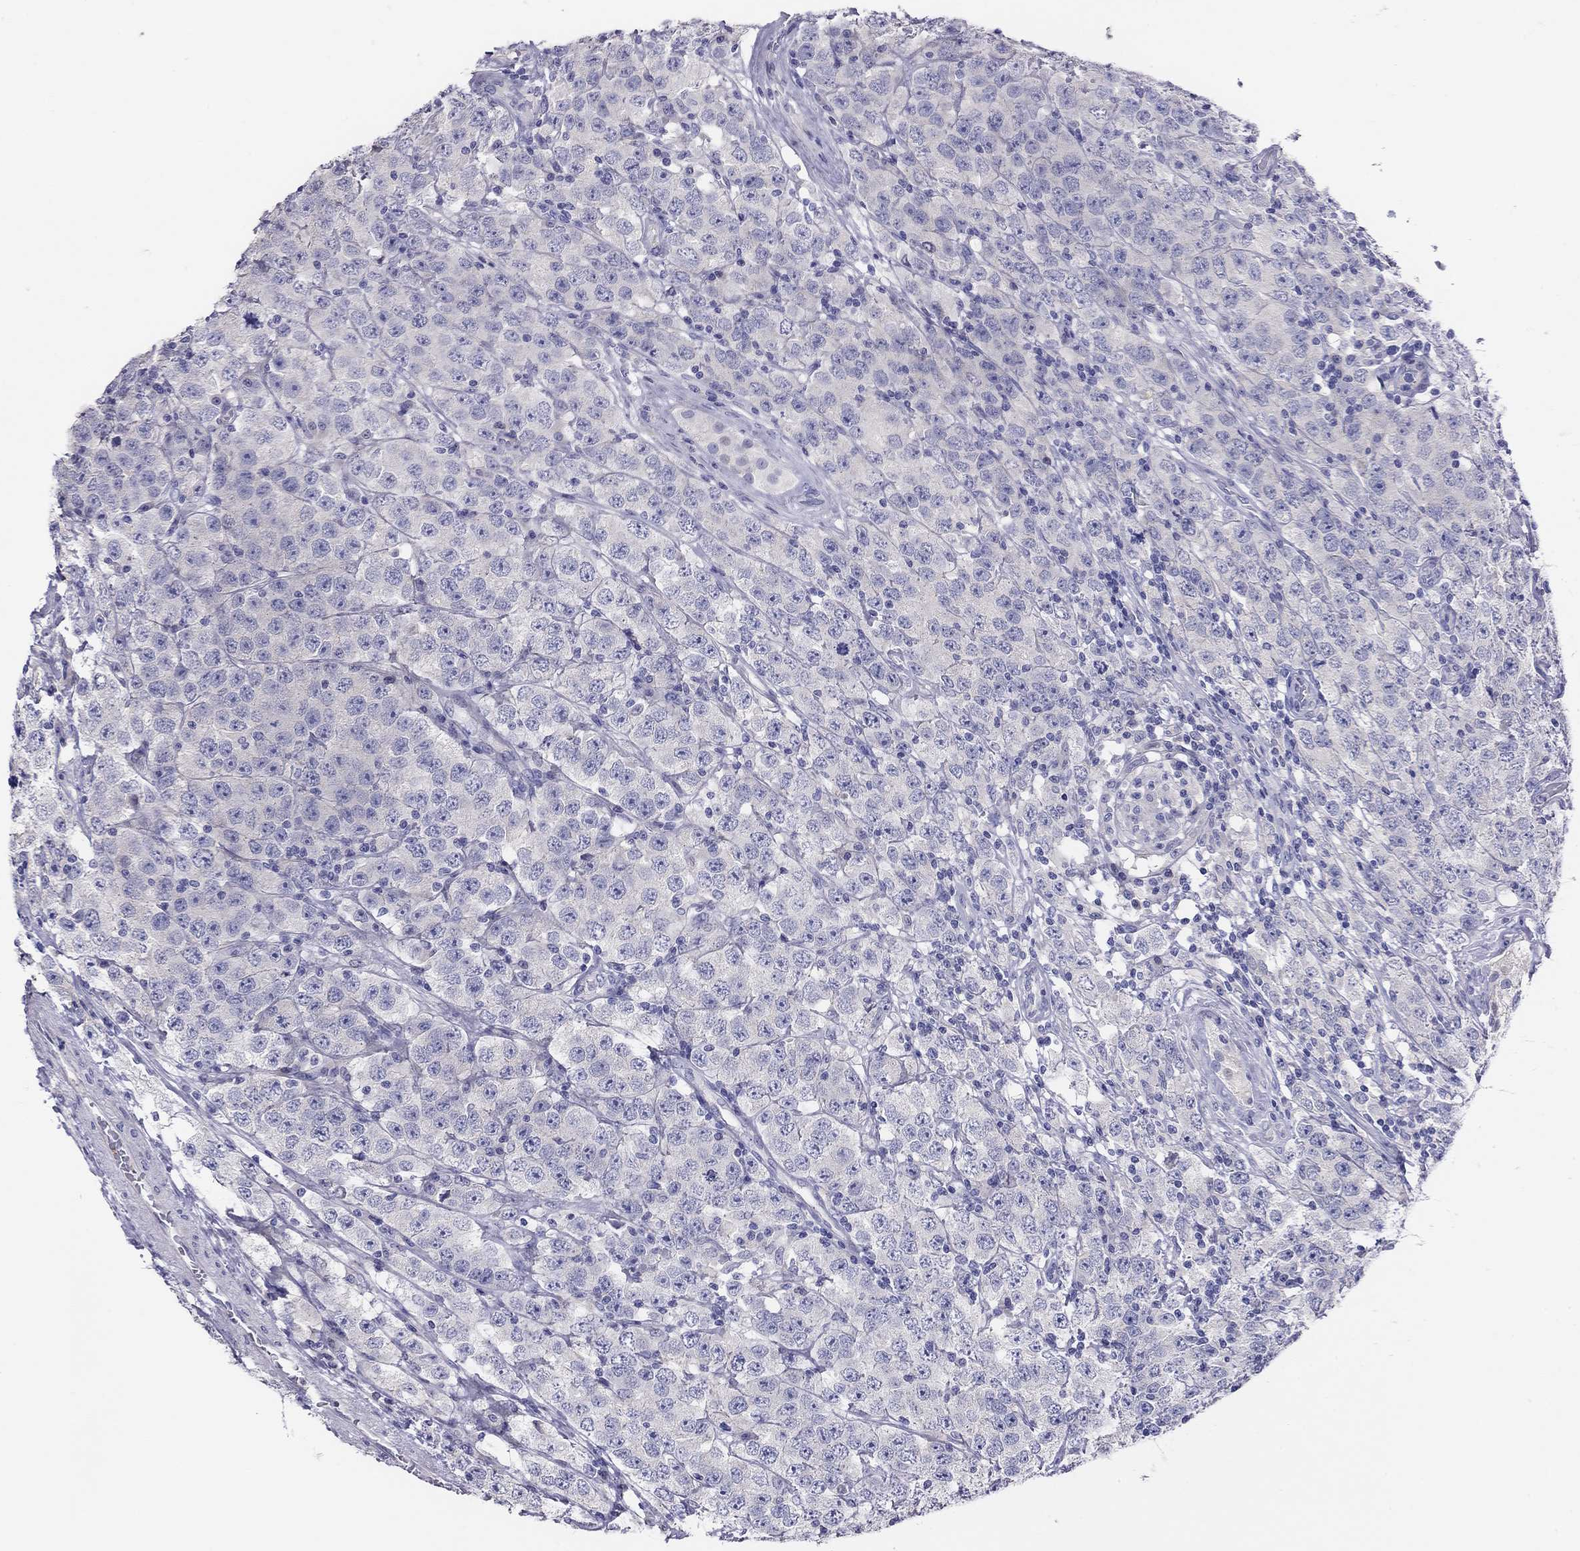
{"staining": {"intensity": "negative", "quantity": "none", "location": "none"}, "tissue": "testis cancer", "cell_type": "Tumor cells", "image_type": "cancer", "snomed": [{"axis": "morphology", "description": "Seminoma, NOS"}, {"axis": "topography", "description": "Testis"}], "caption": "Seminoma (testis) was stained to show a protein in brown. There is no significant expression in tumor cells. (DAB IHC with hematoxylin counter stain).", "gene": "MGAT4C", "patient": {"sex": "male", "age": 52}}